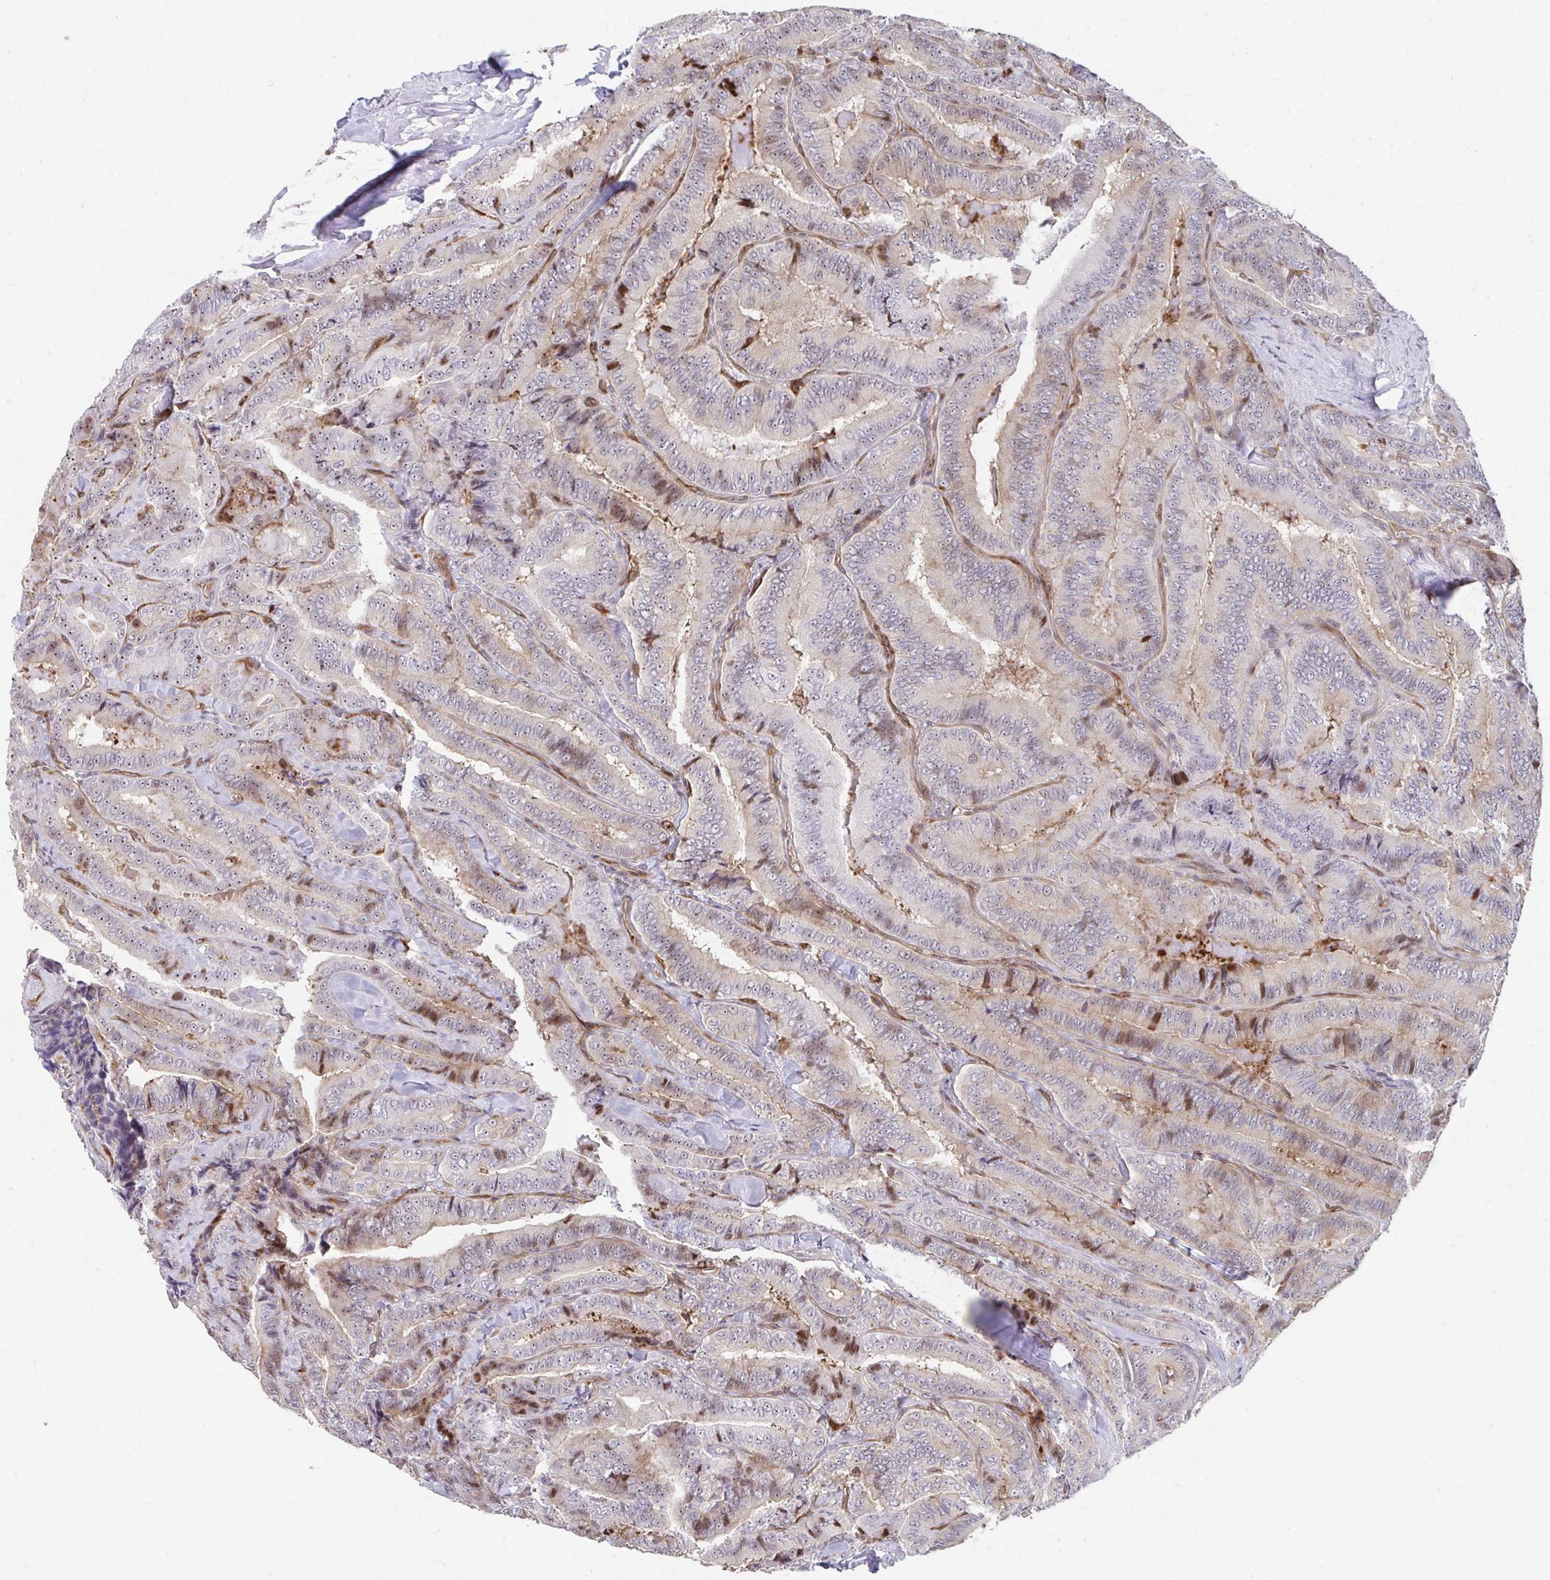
{"staining": {"intensity": "moderate", "quantity": ">75%", "location": "cytoplasmic/membranous,nuclear"}, "tissue": "thyroid cancer", "cell_type": "Tumor cells", "image_type": "cancer", "snomed": [{"axis": "morphology", "description": "Papillary adenocarcinoma, NOS"}, {"axis": "topography", "description": "Thyroid gland"}], "caption": "This micrograph reveals IHC staining of human thyroid cancer, with medium moderate cytoplasmic/membranous and nuclear positivity in approximately >75% of tumor cells.", "gene": "FOXN3", "patient": {"sex": "male", "age": 61}}